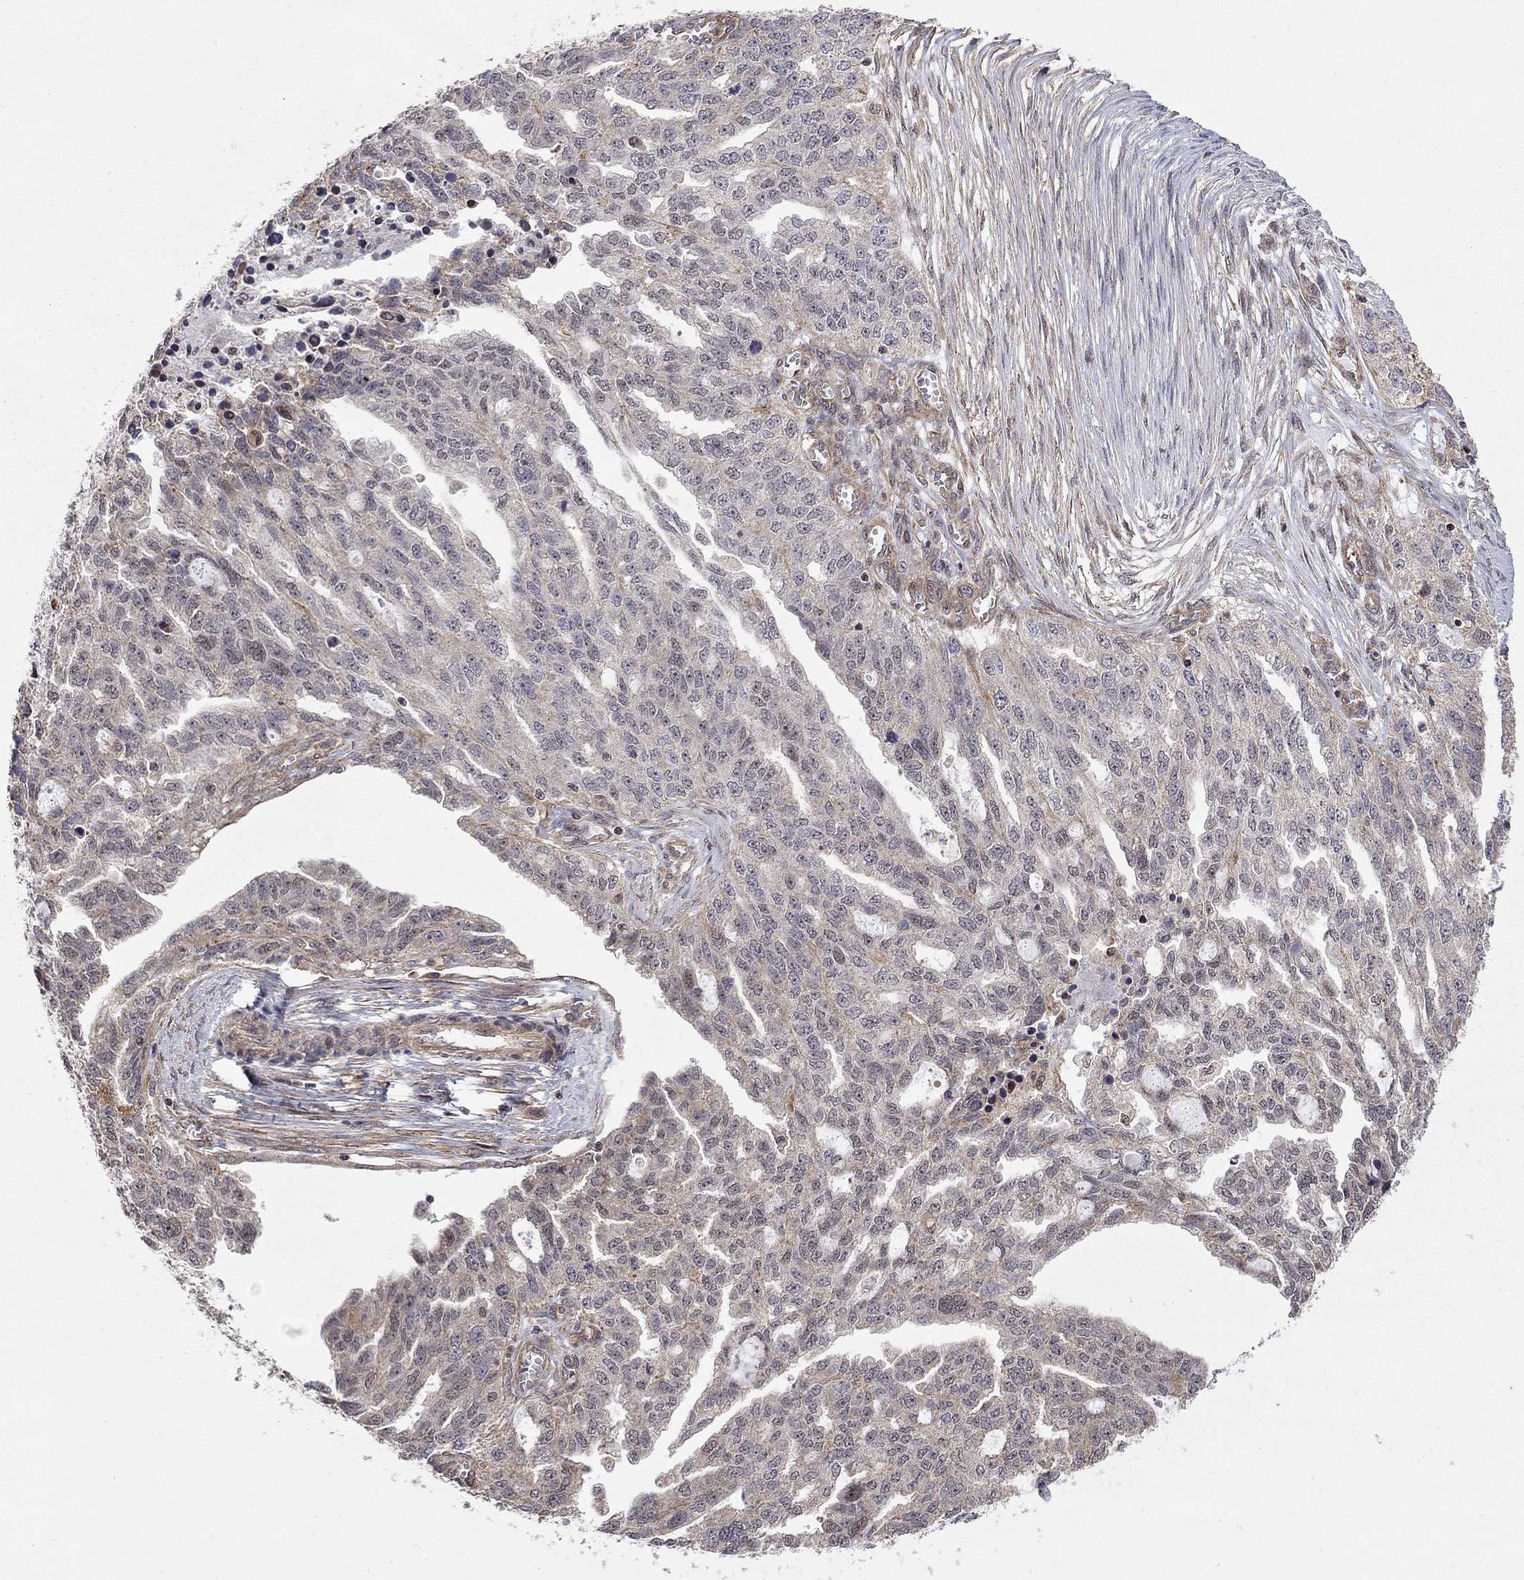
{"staining": {"intensity": "moderate", "quantity": "<25%", "location": "cytoplasmic/membranous"}, "tissue": "ovarian cancer", "cell_type": "Tumor cells", "image_type": "cancer", "snomed": [{"axis": "morphology", "description": "Cystadenocarcinoma, serous, NOS"}, {"axis": "topography", "description": "Ovary"}], "caption": "IHC (DAB) staining of human serous cystadenocarcinoma (ovarian) demonstrates moderate cytoplasmic/membranous protein staining in about <25% of tumor cells.", "gene": "TDP1", "patient": {"sex": "female", "age": 51}}